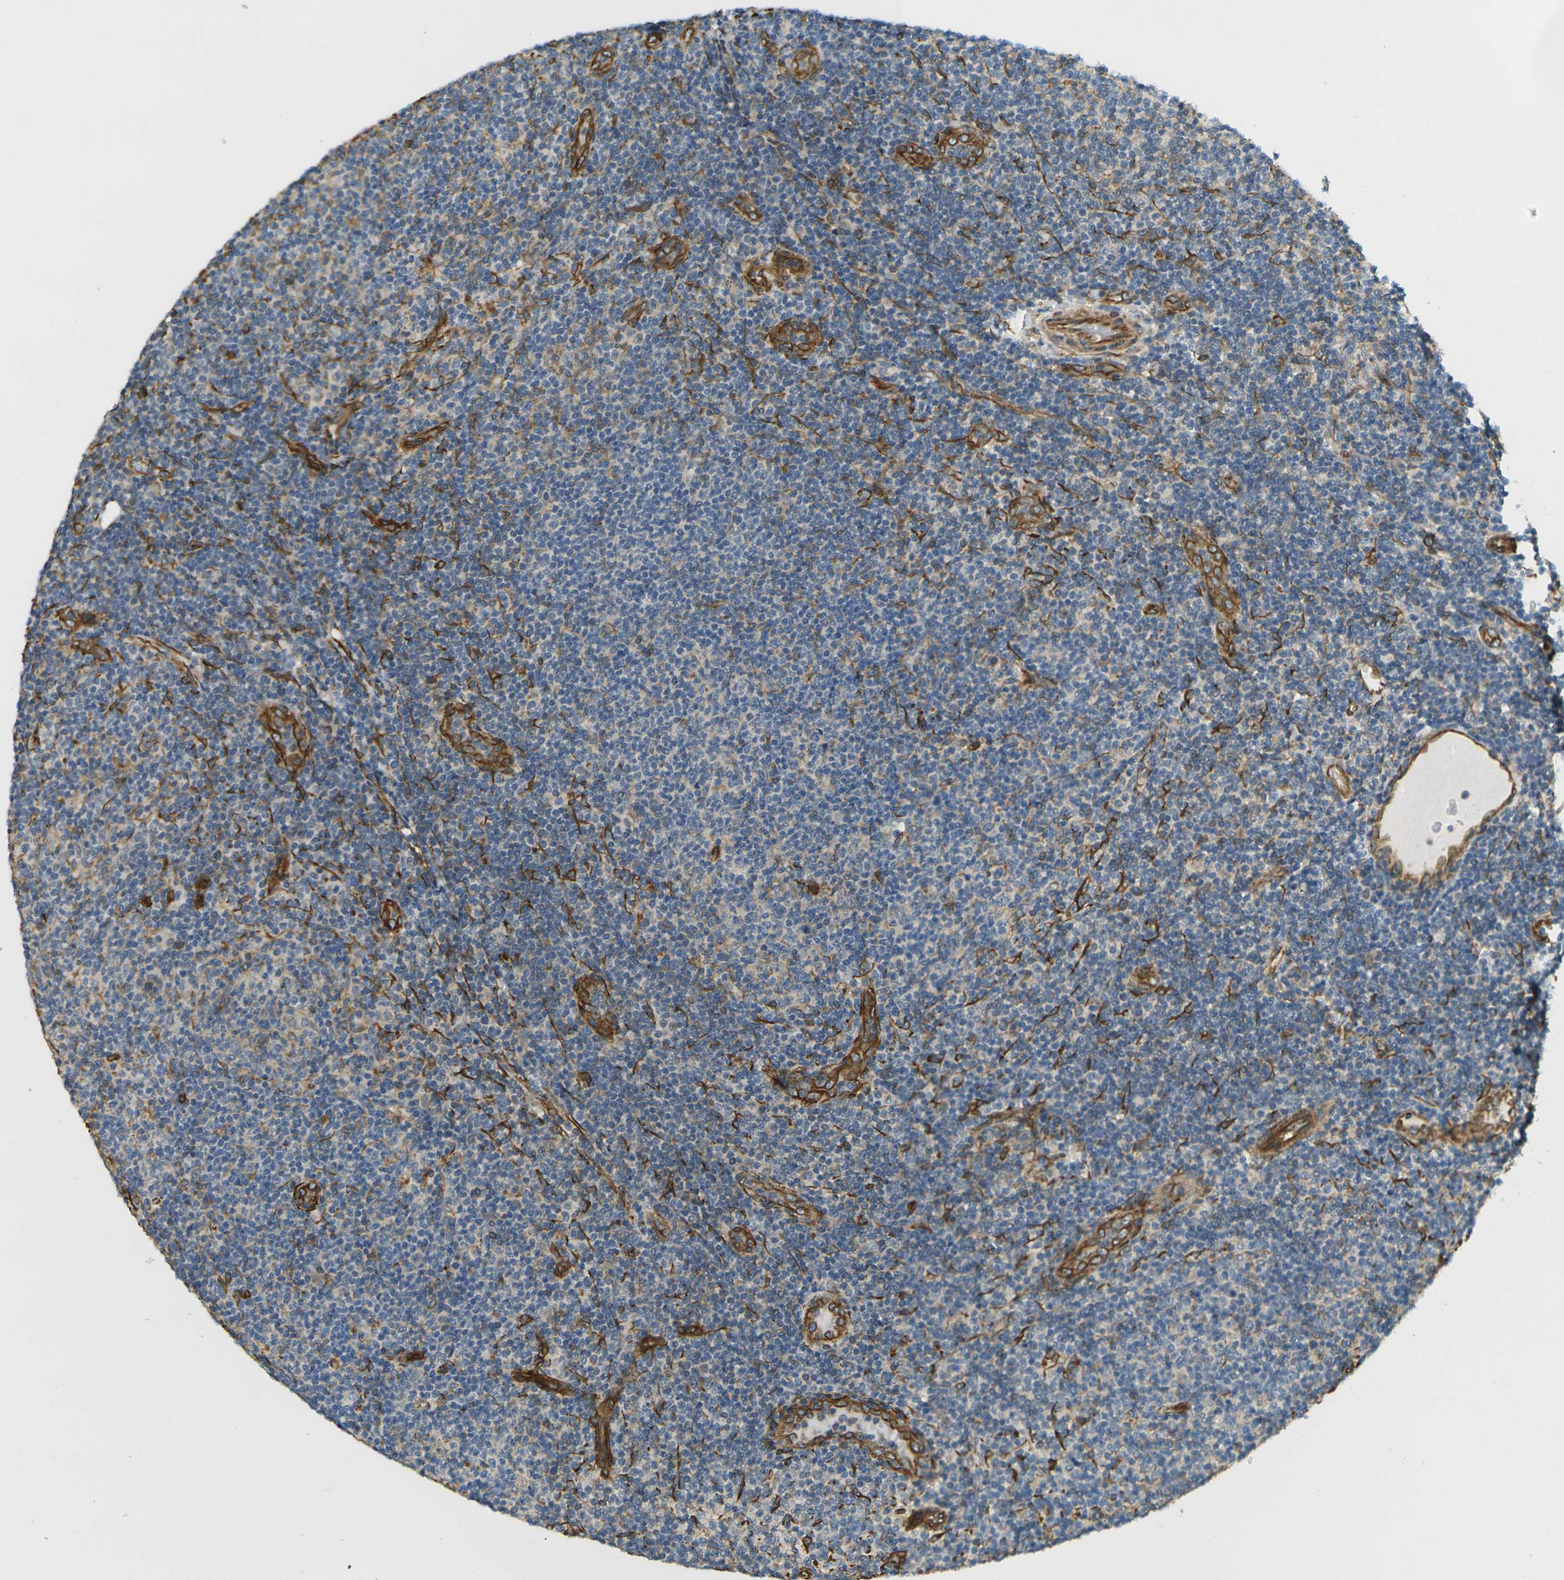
{"staining": {"intensity": "negative", "quantity": "none", "location": "none"}, "tissue": "lymphoma", "cell_type": "Tumor cells", "image_type": "cancer", "snomed": [{"axis": "morphology", "description": "Malignant lymphoma, non-Hodgkin's type, Low grade"}, {"axis": "topography", "description": "Lymph node"}], "caption": "Lymphoma stained for a protein using immunohistochemistry (IHC) exhibits no positivity tumor cells.", "gene": "CYTH3", "patient": {"sex": "male", "age": 83}}